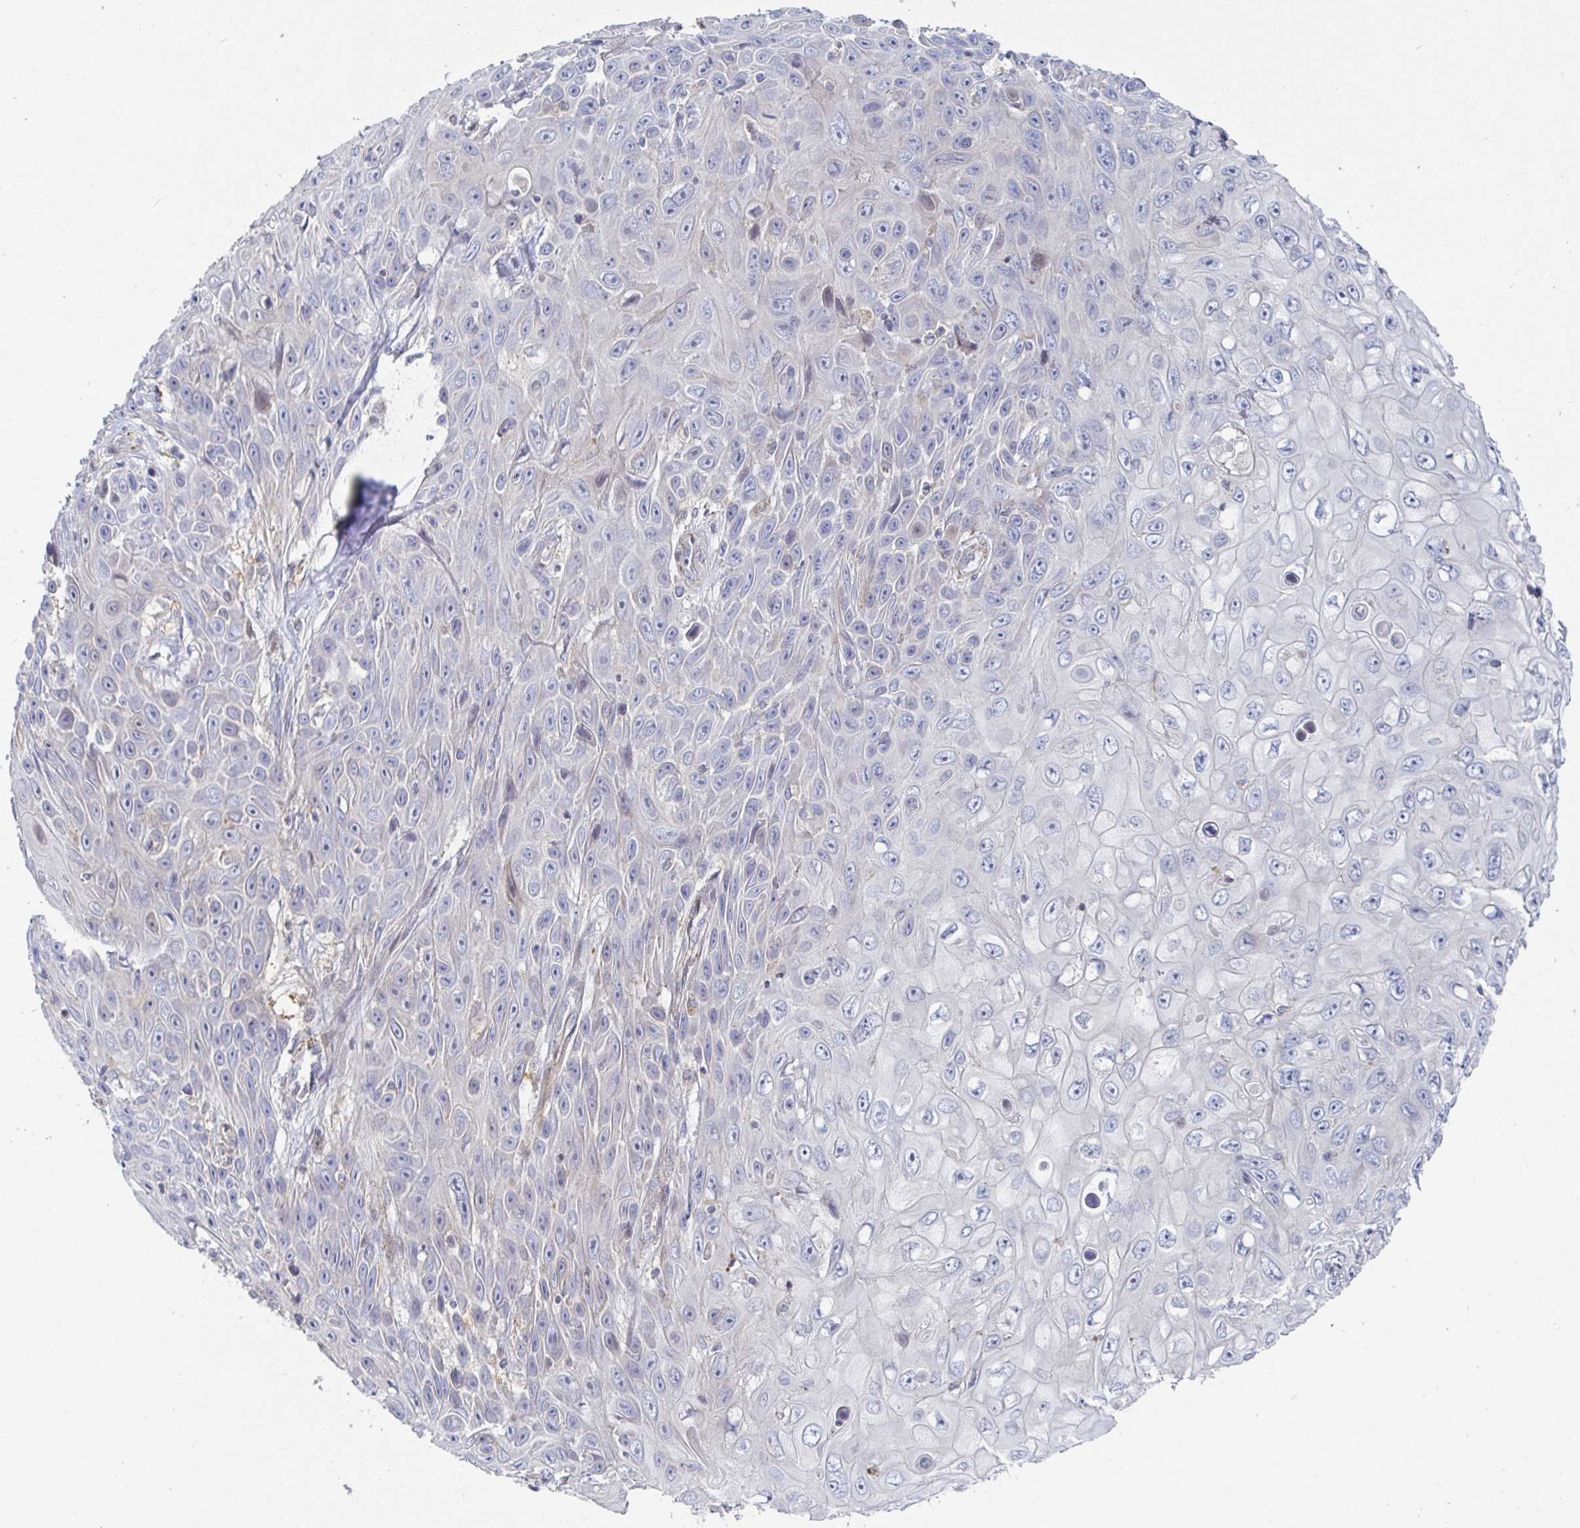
{"staining": {"intensity": "negative", "quantity": "none", "location": "none"}, "tissue": "skin cancer", "cell_type": "Tumor cells", "image_type": "cancer", "snomed": [{"axis": "morphology", "description": "Squamous cell carcinoma, NOS"}, {"axis": "topography", "description": "Skin"}], "caption": "IHC photomicrograph of skin squamous cell carcinoma stained for a protein (brown), which displays no positivity in tumor cells. Brightfield microscopy of immunohistochemistry (IHC) stained with DAB (brown) and hematoxylin (blue), captured at high magnification.", "gene": "SSH2", "patient": {"sex": "male", "age": 82}}